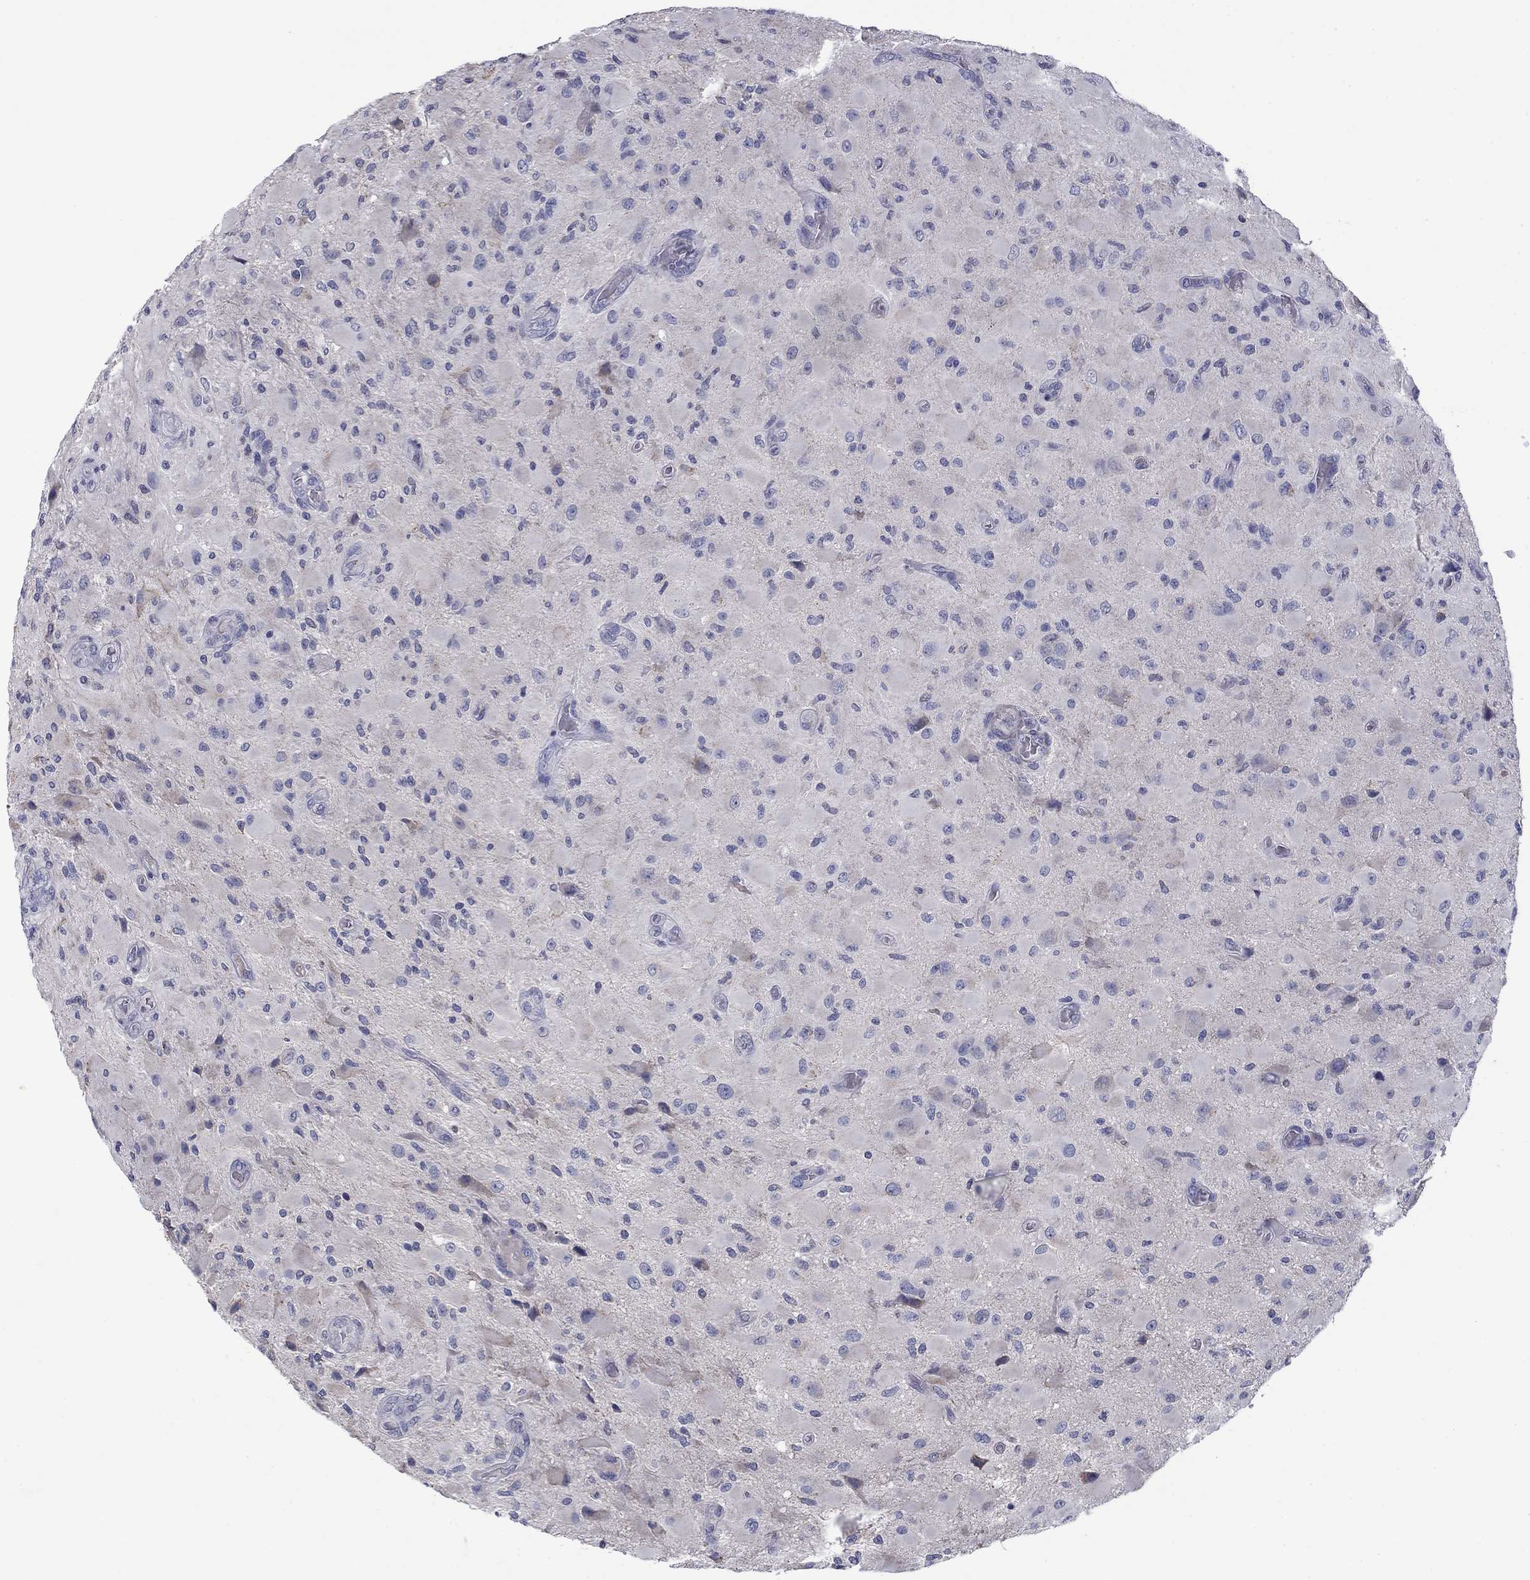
{"staining": {"intensity": "negative", "quantity": "none", "location": "none"}, "tissue": "glioma", "cell_type": "Tumor cells", "image_type": "cancer", "snomed": [{"axis": "morphology", "description": "Glioma, malignant, High grade"}, {"axis": "topography", "description": "Cerebral cortex"}], "caption": "This is an IHC histopathology image of high-grade glioma (malignant). There is no expression in tumor cells.", "gene": "FRK", "patient": {"sex": "male", "age": 35}}